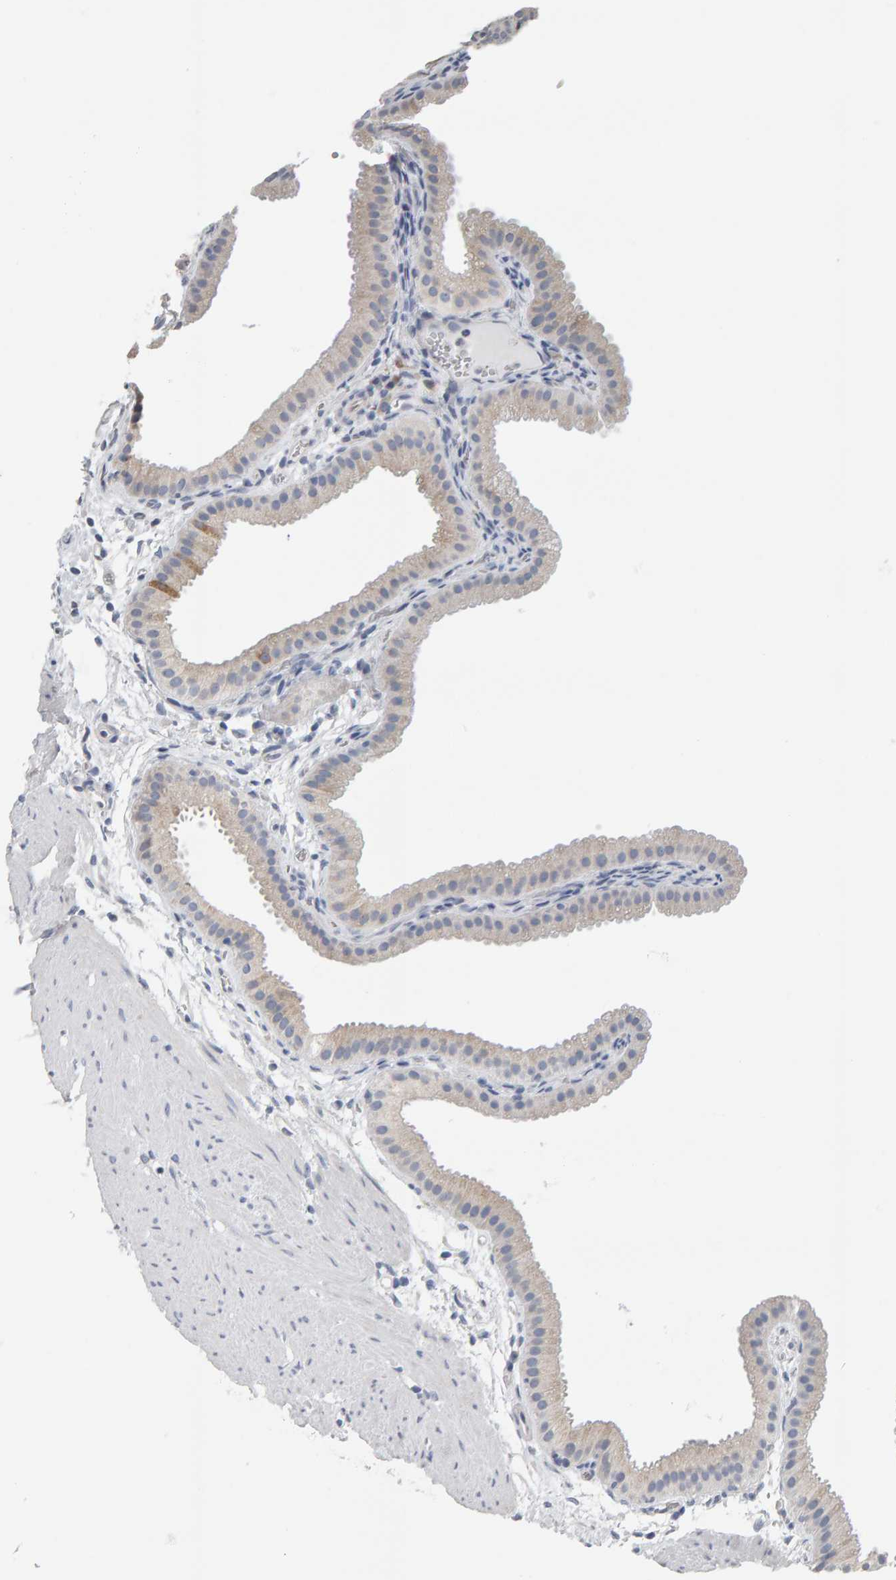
{"staining": {"intensity": "moderate", "quantity": "<25%", "location": "cytoplasmic/membranous"}, "tissue": "gallbladder", "cell_type": "Glandular cells", "image_type": "normal", "snomed": [{"axis": "morphology", "description": "Normal tissue, NOS"}, {"axis": "topography", "description": "Gallbladder"}], "caption": "DAB (3,3'-diaminobenzidine) immunohistochemical staining of benign human gallbladder demonstrates moderate cytoplasmic/membranous protein staining in about <25% of glandular cells.", "gene": "ADHFE1", "patient": {"sex": "female", "age": 64}}